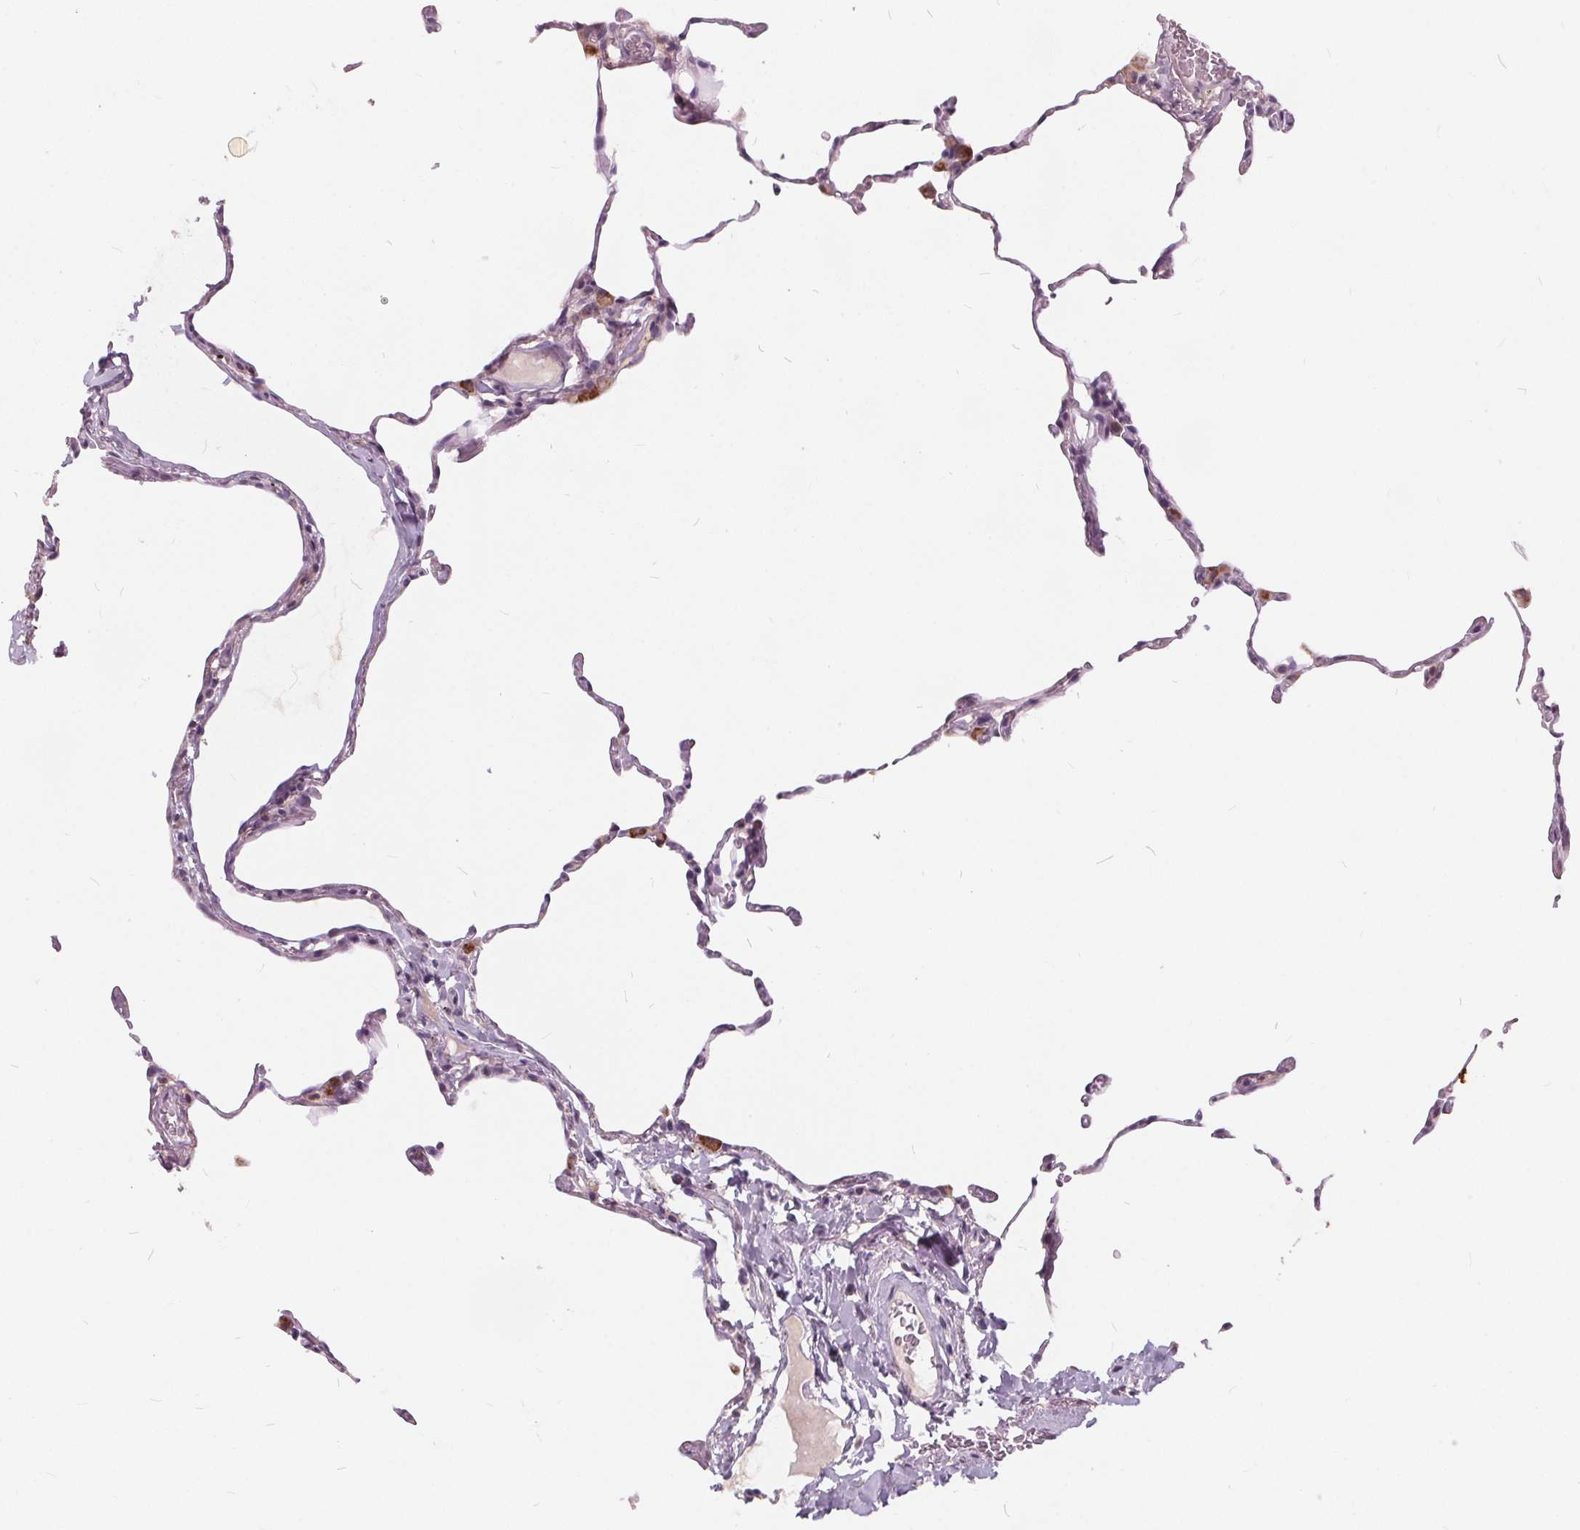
{"staining": {"intensity": "negative", "quantity": "none", "location": "none"}, "tissue": "lung", "cell_type": "Alveolar cells", "image_type": "normal", "snomed": [{"axis": "morphology", "description": "Normal tissue, NOS"}, {"axis": "topography", "description": "Lung"}], "caption": "This is a micrograph of IHC staining of benign lung, which shows no positivity in alveolar cells.", "gene": "HAAO", "patient": {"sex": "female", "age": 57}}